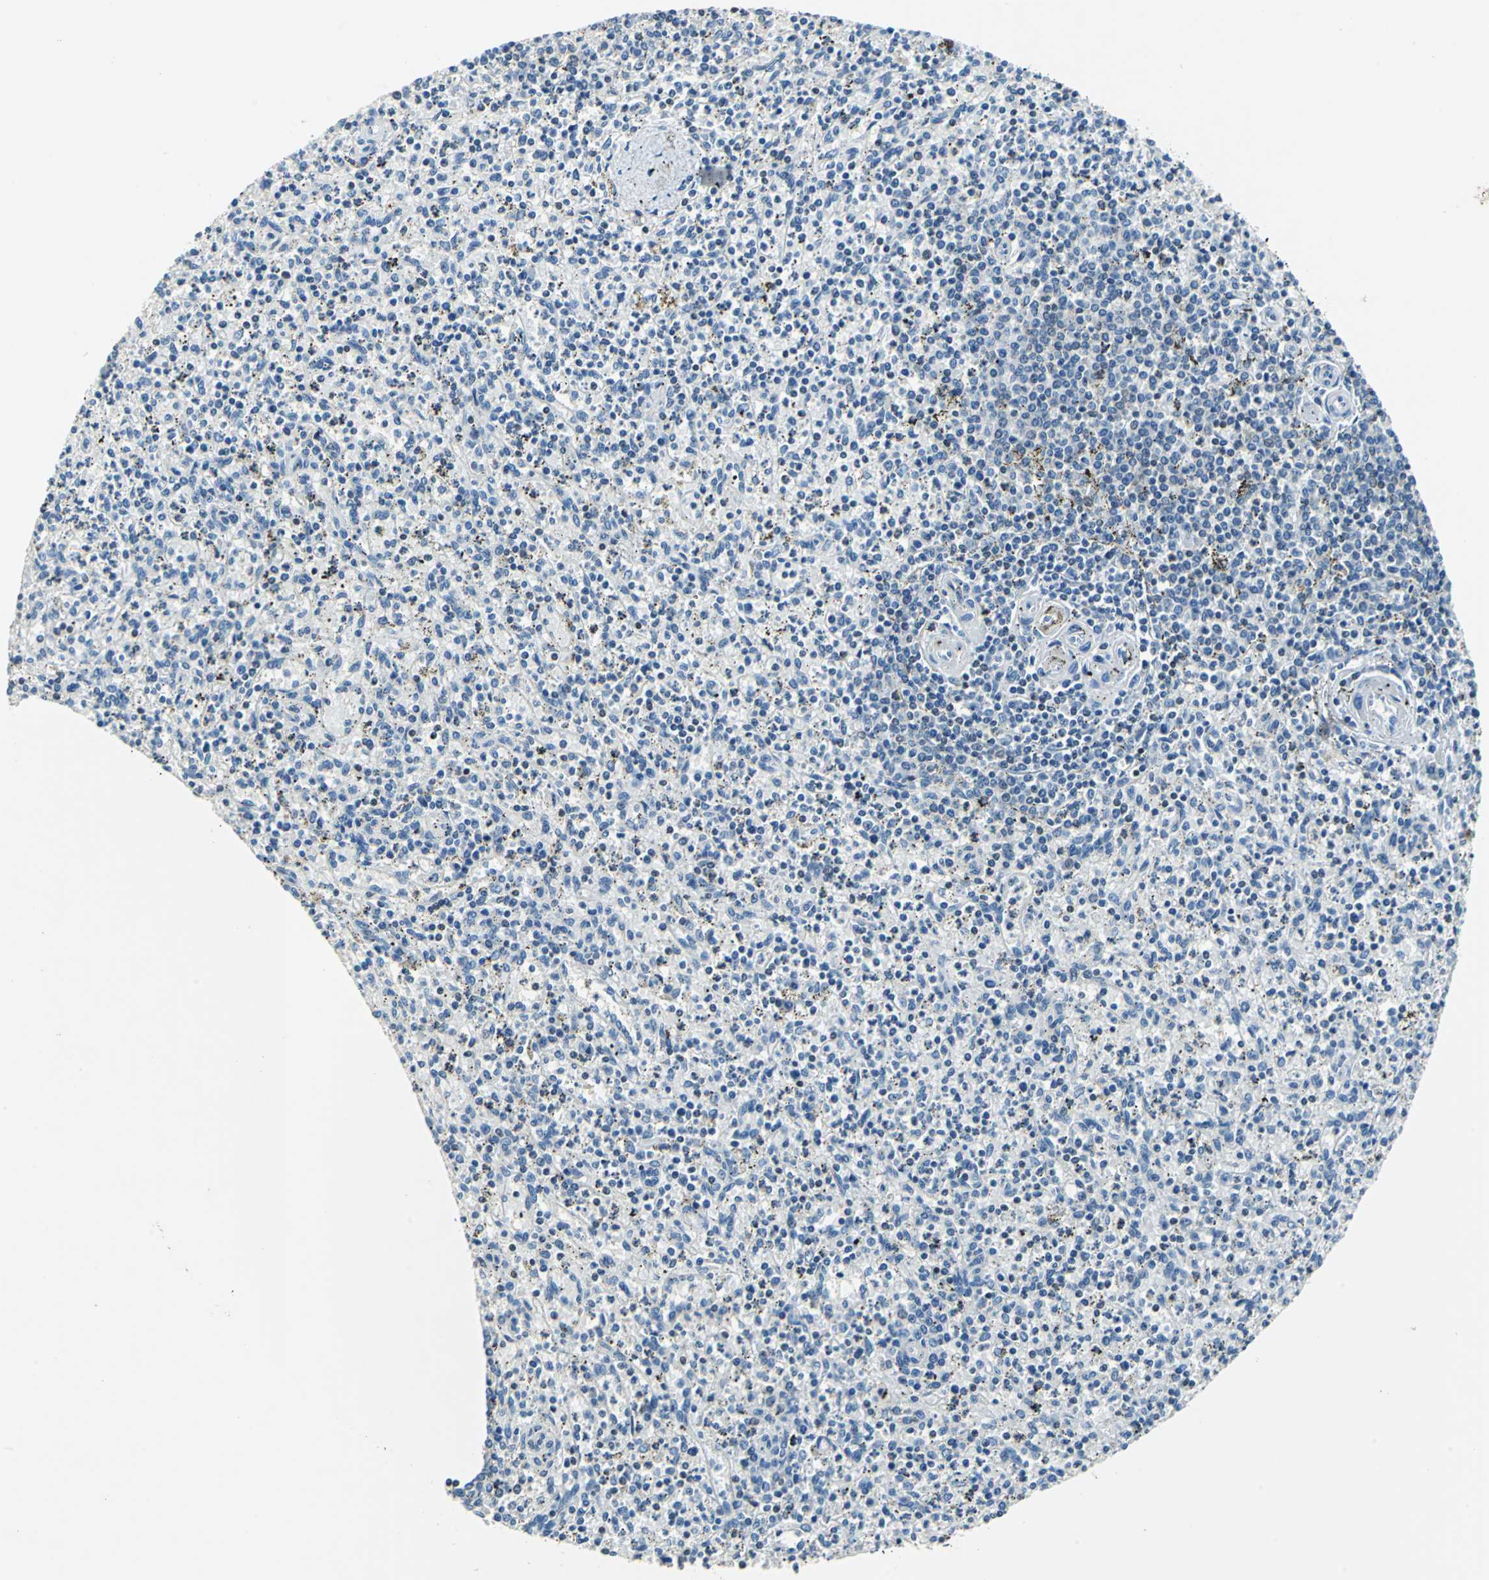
{"staining": {"intensity": "moderate", "quantity": "<25%", "location": "nuclear"}, "tissue": "spleen", "cell_type": "Cells in red pulp", "image_type": "normal", "snomed": [{"axis": "morphology", "description": "Normal tissue, NOS"}, {"axis": "topography", "description": "Spleen"}], "caption": "Protein expression analysis of normal spleen demonstrates moderate nuclear positivity in about <25% of cells in red pulp. Nuclei are stained in blue.", "gene": "HCFC2", "patient": {"sex": "male", "age": 72}}